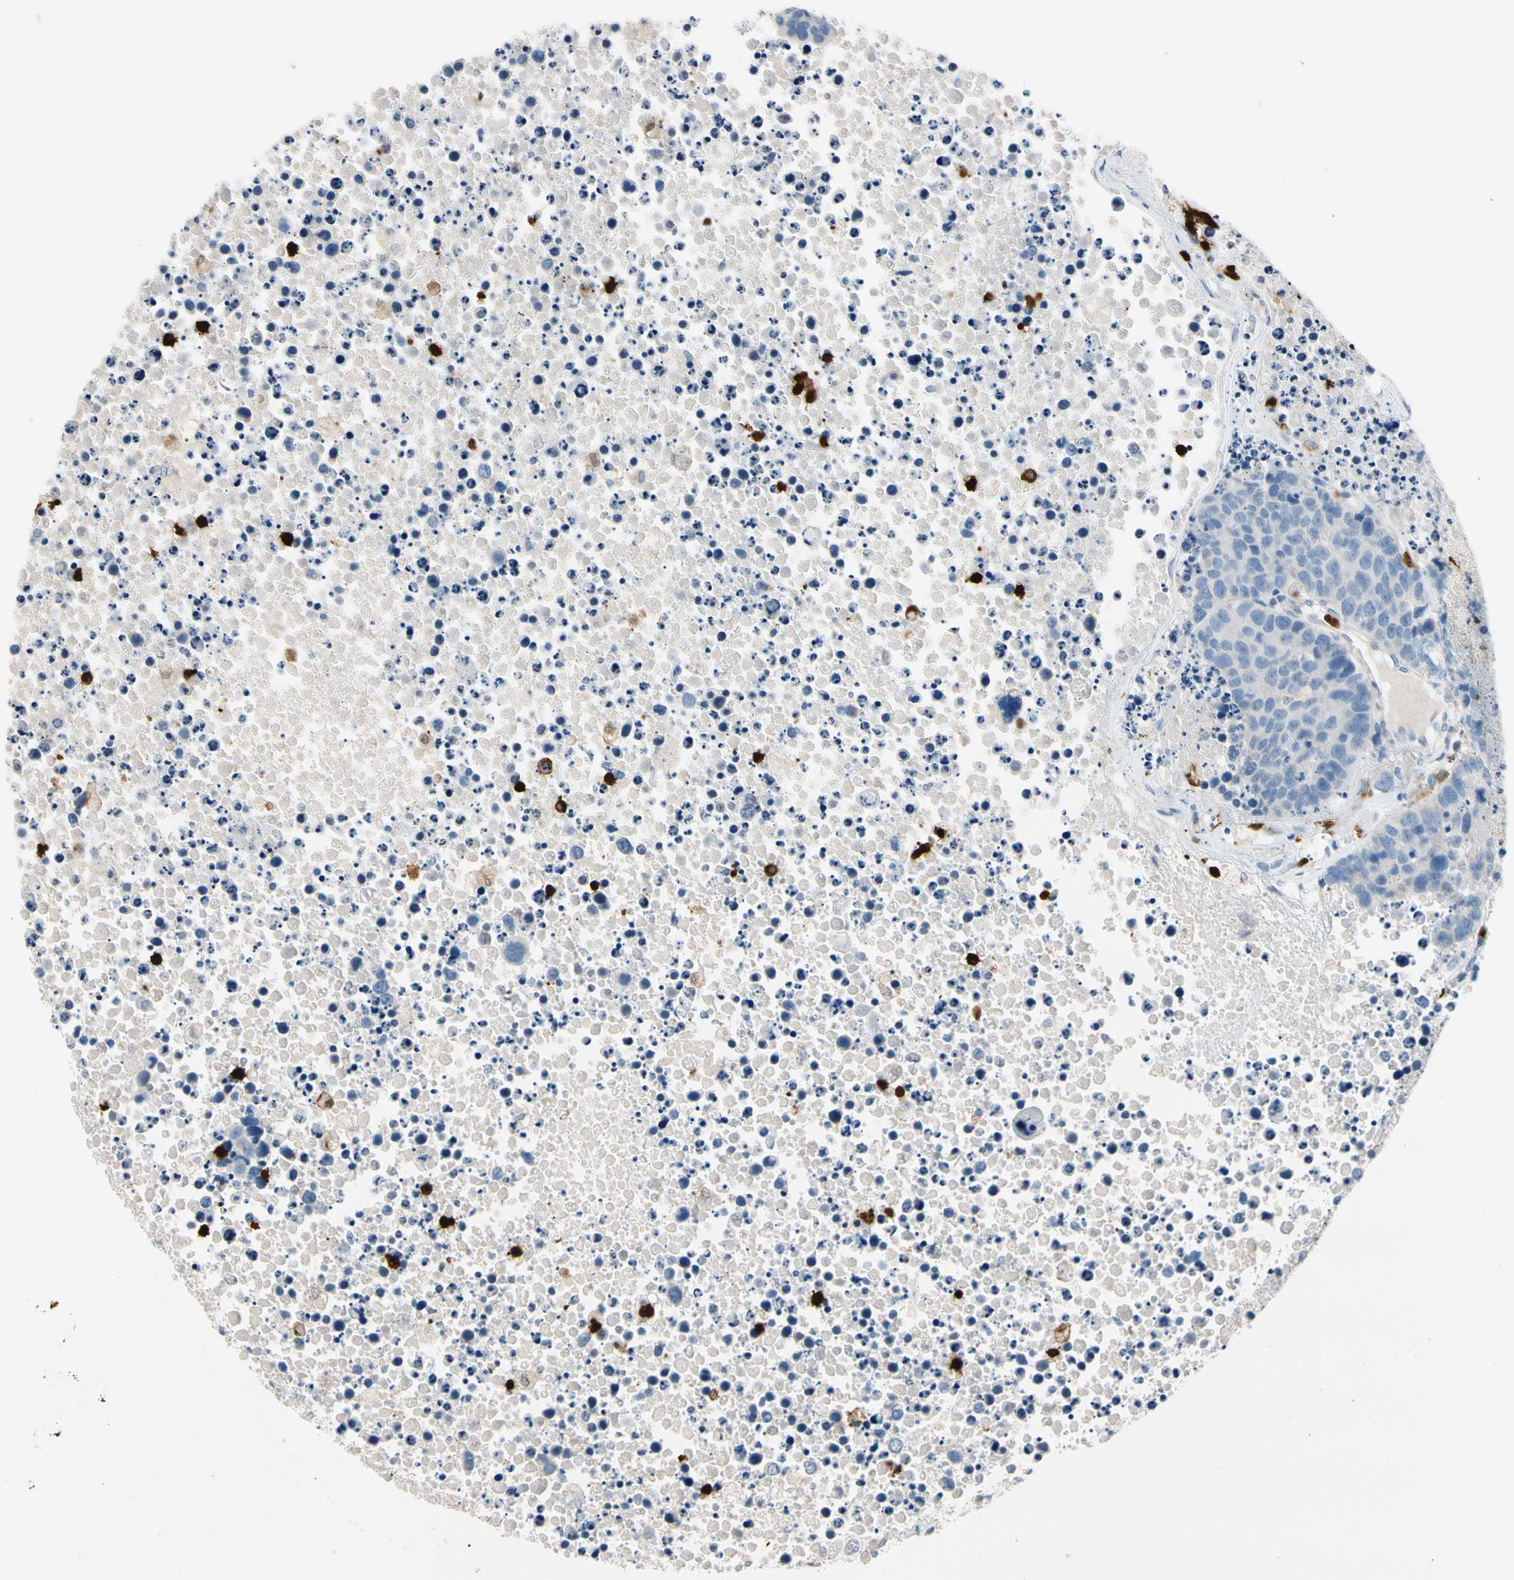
{"staining": {"intensity": "negative", "quantity": "none", "location": "none"}, "tissue": "carcinoid", "cell_type": "Tumor cells", "image_type": "cancer", "snomed": [{"axis": "morphology", "description": "Carcinoid, malignant, NOS"}, {"axis": "topography", "description": "Lung"}], "caption": "Carcinoid was stained to show a protein in brown. There is no significant staining in tumor cells. The staining is performed using DAB (3,3'-diaminobenzidine) brown chromogen with nuclei counter-stained in using hematoxylin.", "gene": "TRAF5", "patient": {"sex": "male", "age": 60}}